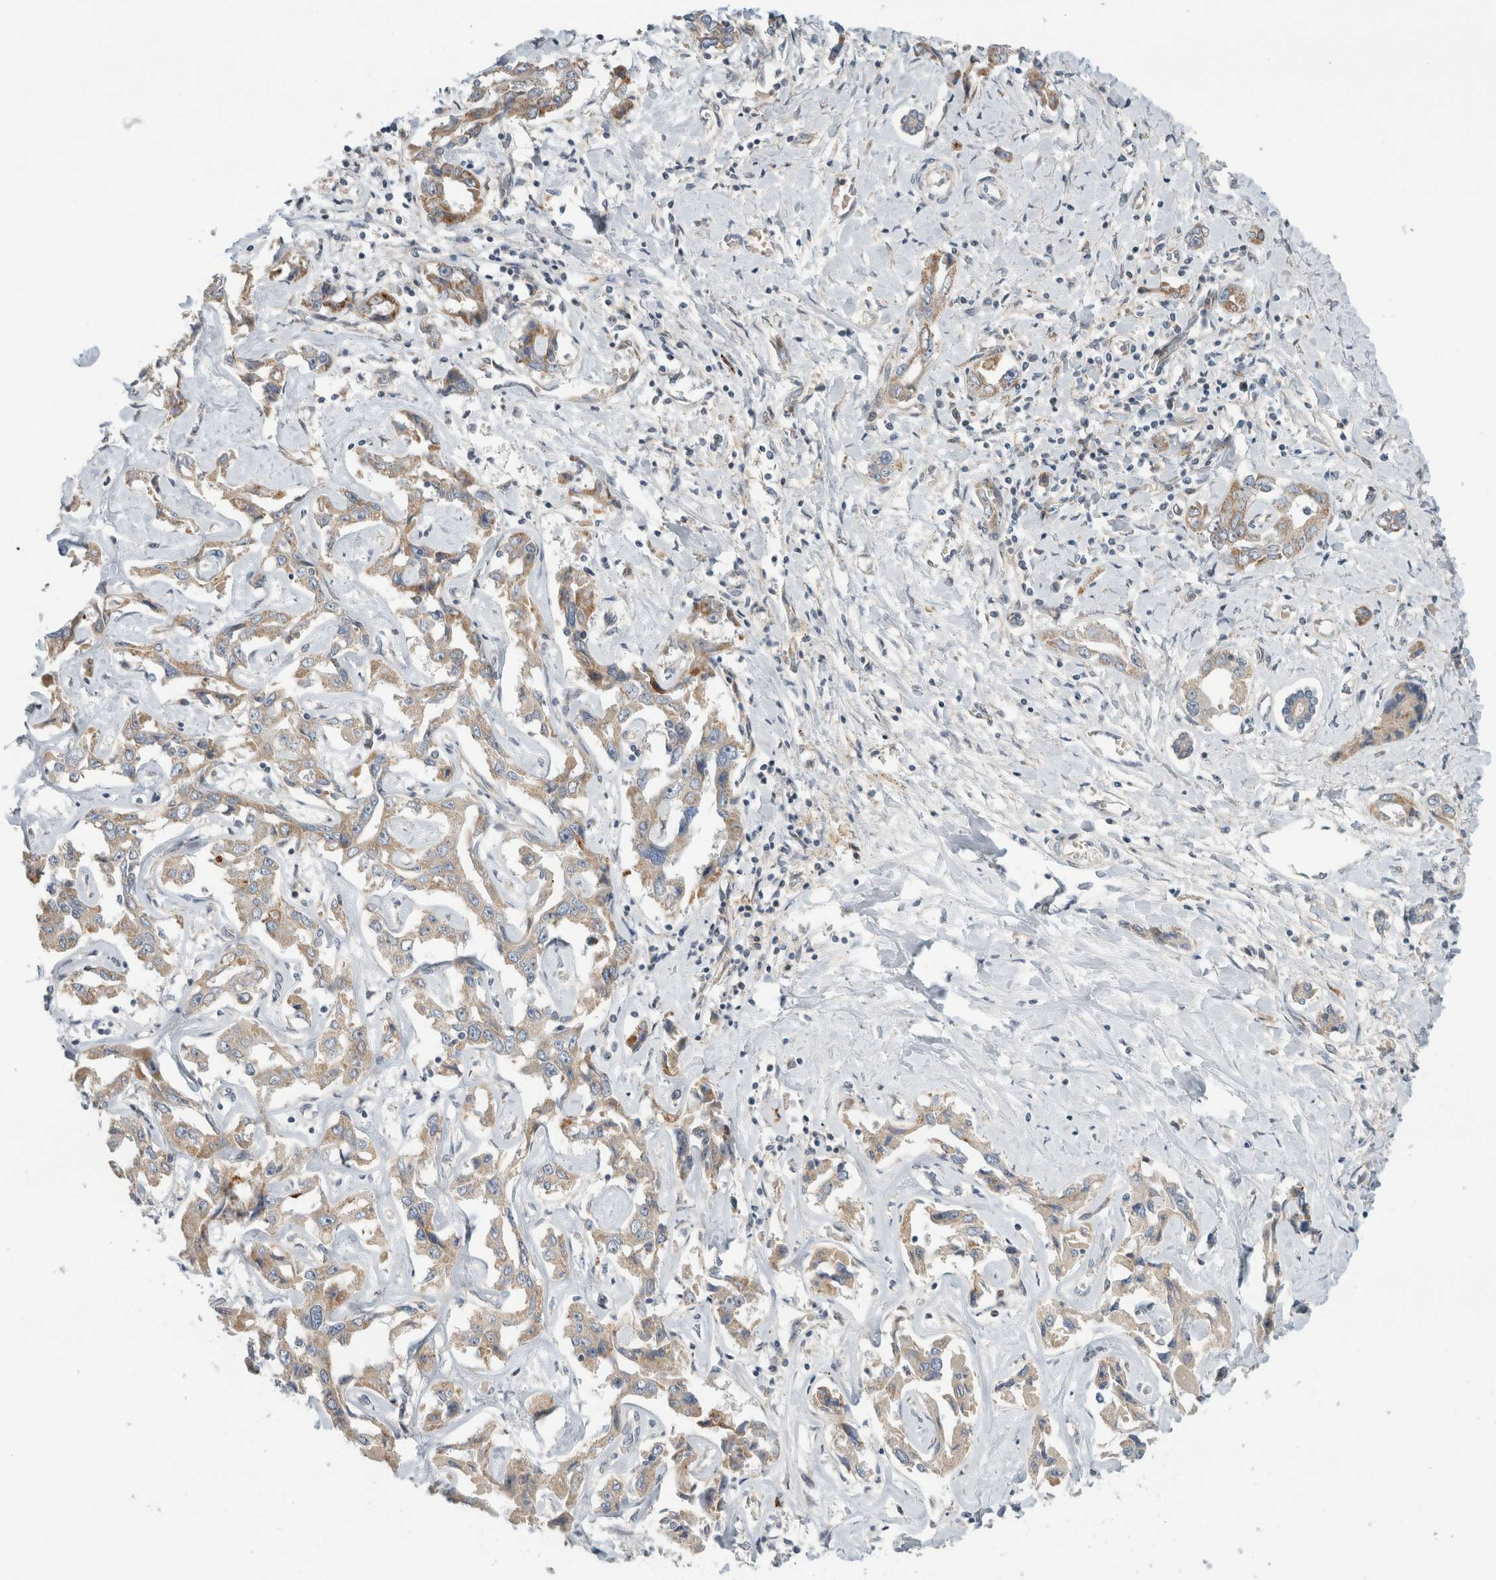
{"staining": {"intensity": "moderate", "quantity": ">75%", "location": "cytoplasmic/membranous"}, "tissue": "liver cancer", "cell_type": "Tumor cells", "image_type": "cancer", "snomed": [{"axis": "morphology", "description": "Cholangiocarcinoma"}, {"axis": "topography", "description": "Liver"}], "caption": "Tumor cells show medium levels of moderate cytoplasmic/membranous staining in about >75% of cells in human liver cancer. (brown staining indicates protein expression, while blue staining denotes nuclei).", "gene": "KPNA5", "patient": {"sex": "male", "age": 59}}